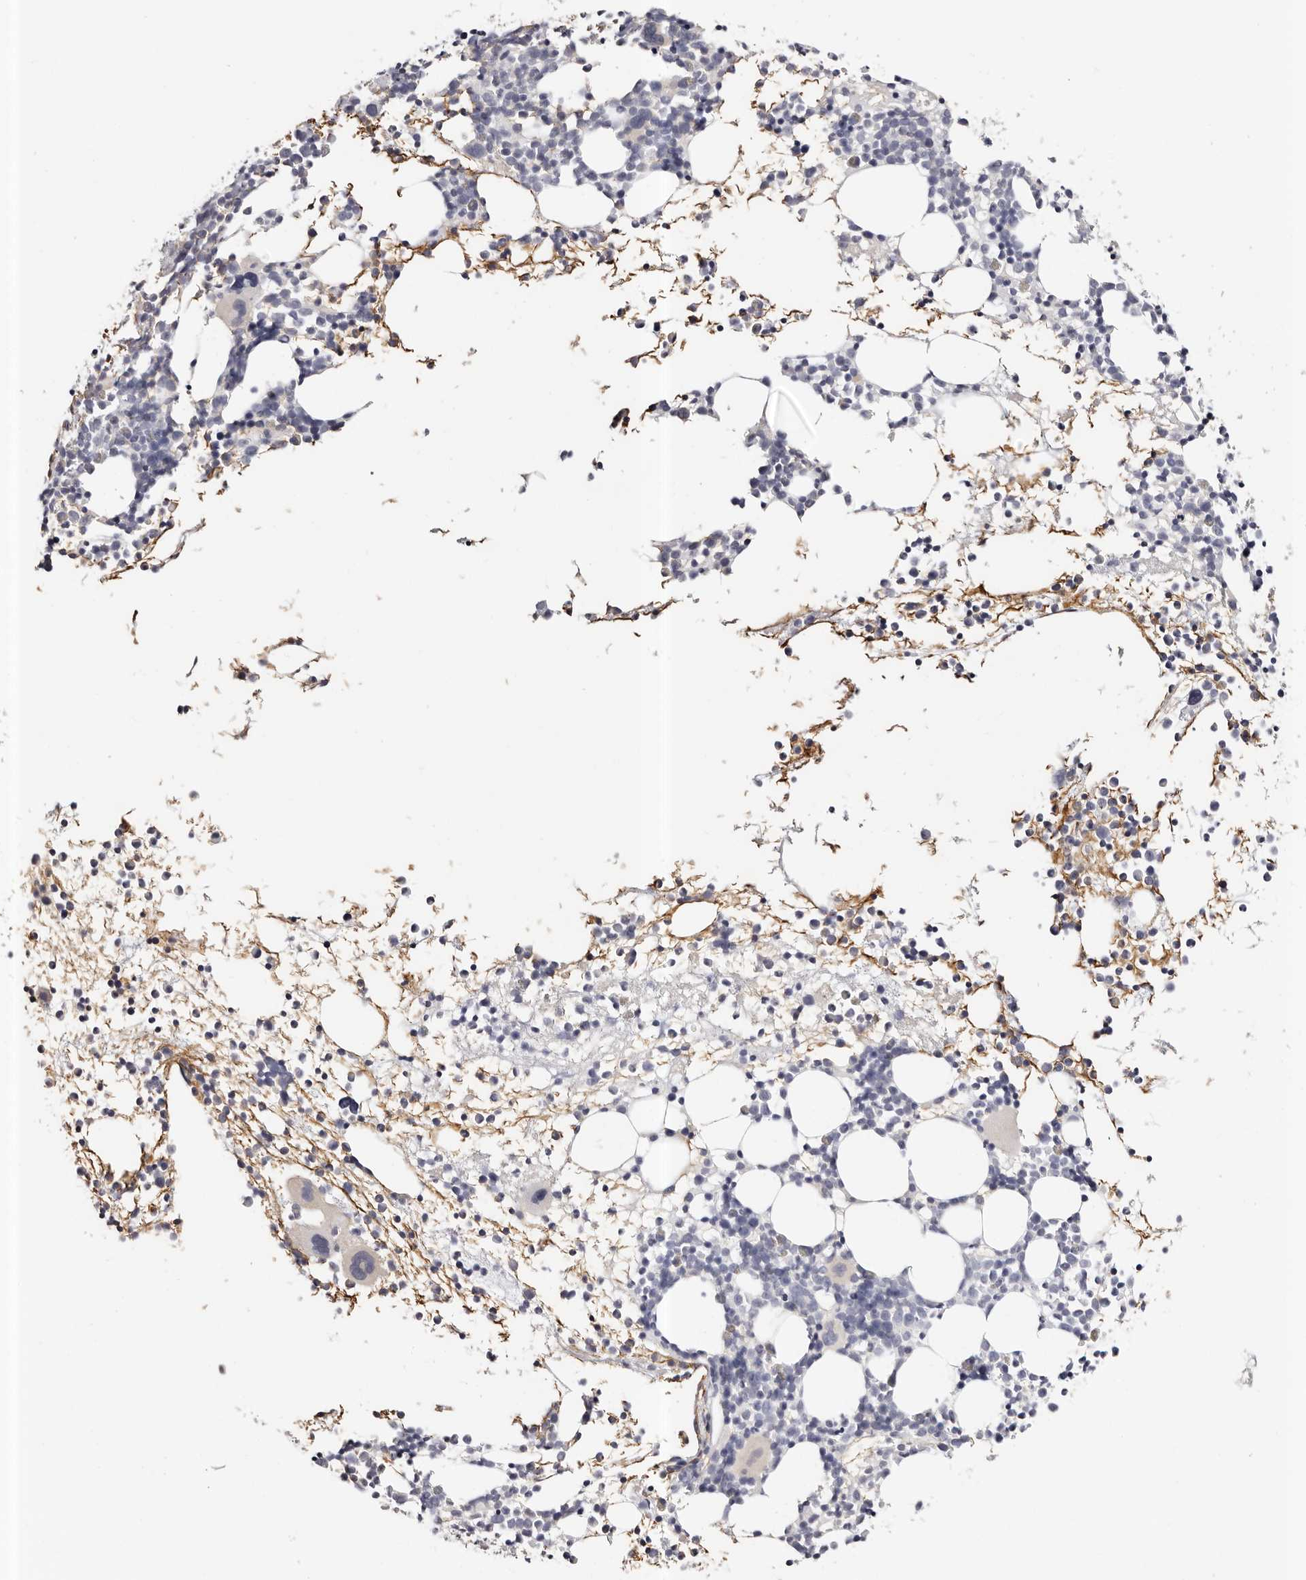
{"staining": {"intensity": "negative", "quantity": "none", "location": "none"}, "tissue": "bone marrow", "cell_type": "Hematopoietic cells", "image_type": "normal", "snomed": [{"axis": "morphology", "description": "Normal tissue, NOS"}, {"axis": "topography", "description": "Bone marrow"}], "caption": "The immunohistochemistry (IHC) photomicrograph has no significant positivity in hematopoietic cells of bone marrow.", "gene": "ROM1", "patient": {"sex": "female", "age": 57}}